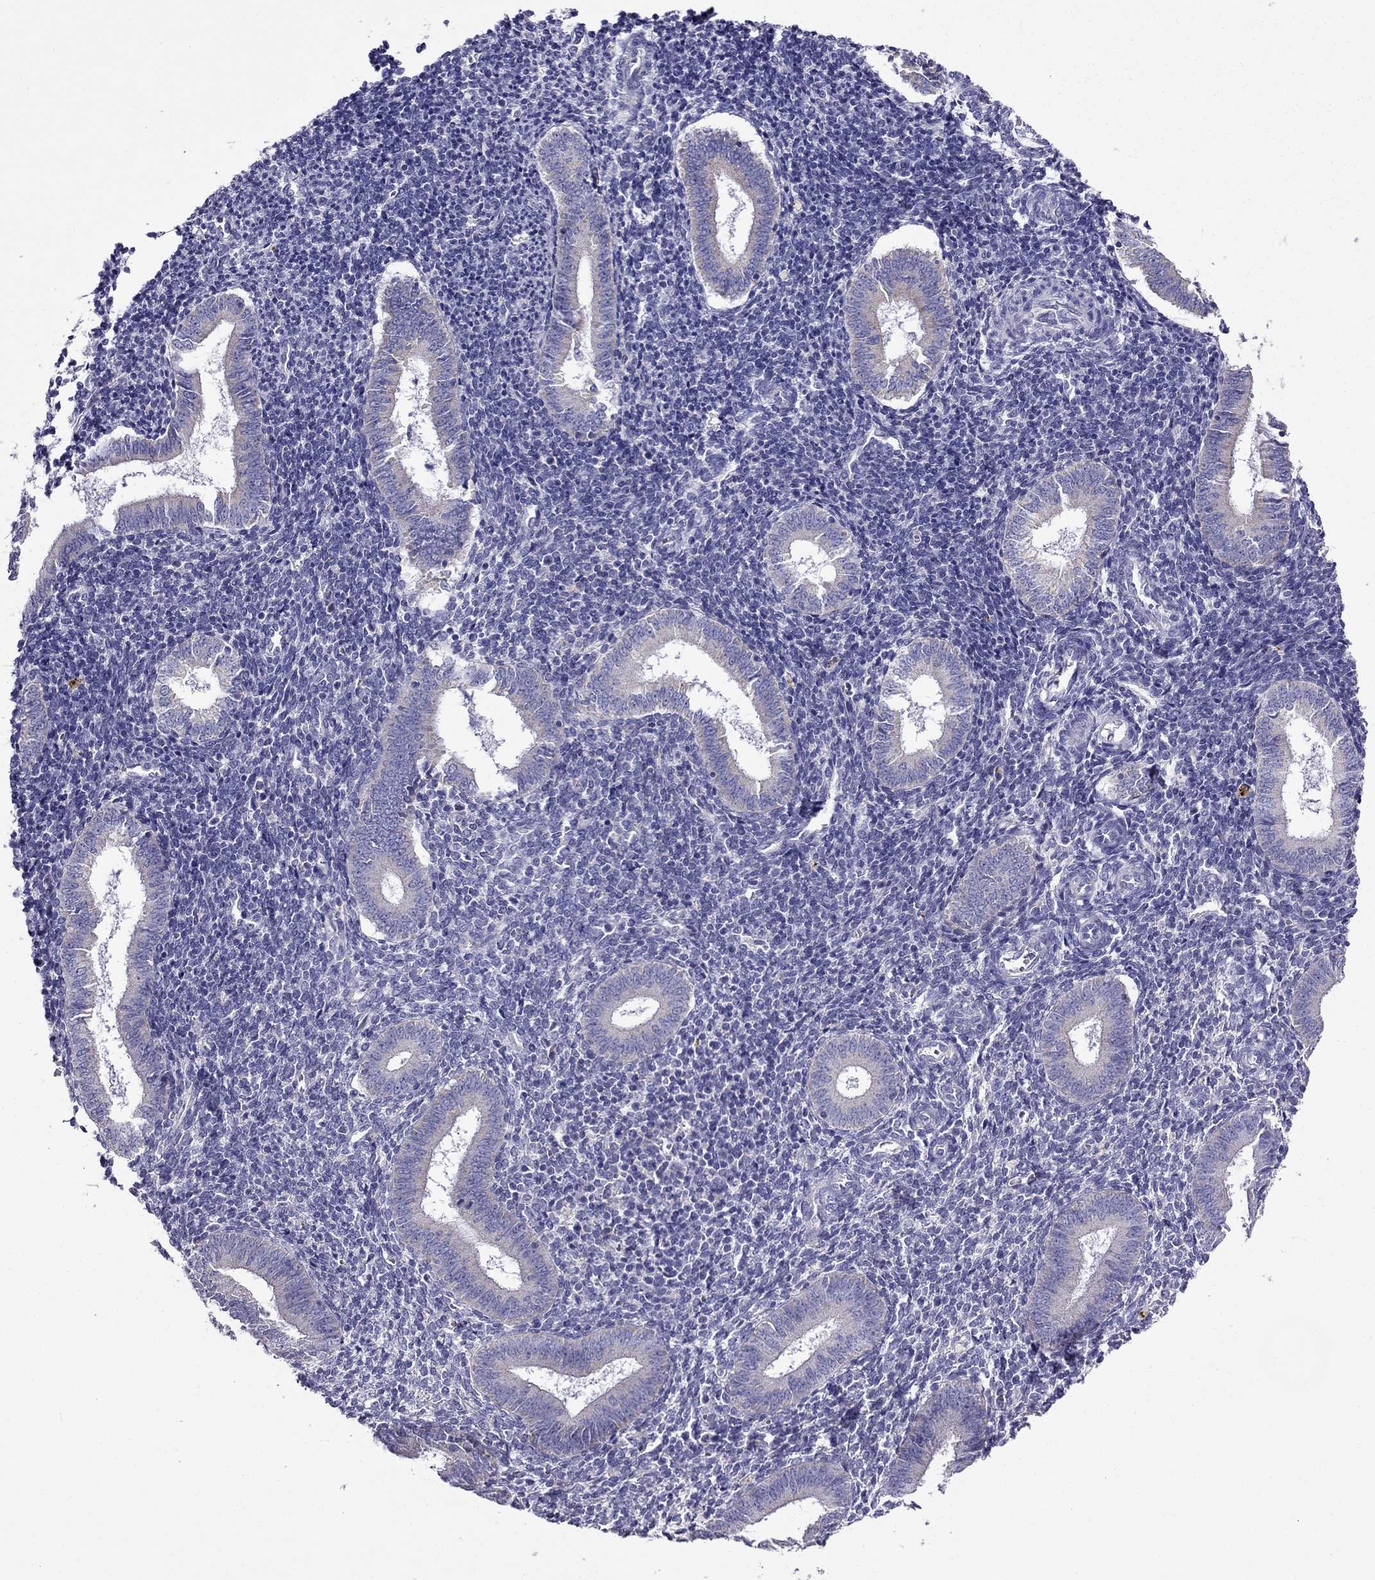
{"staining": {"intensity": "negative", "quantity": "none", "location": "none"}, "tissue": "endometrium", "cell_type": "Cells in endometrial stroma", "image_type": "normal", "snomed": [{"axis": "morphology", "description": "Normal tissue, NOS"}, {"axis": "topography", "description": "Endometrium"}], "caption": "Immunohistochemical staining of benign human endometrium displays no significant positivity in cells in endometrial stroma.", "gene": "KIF5A", "patient": {"sex": "female", "age": 25}}